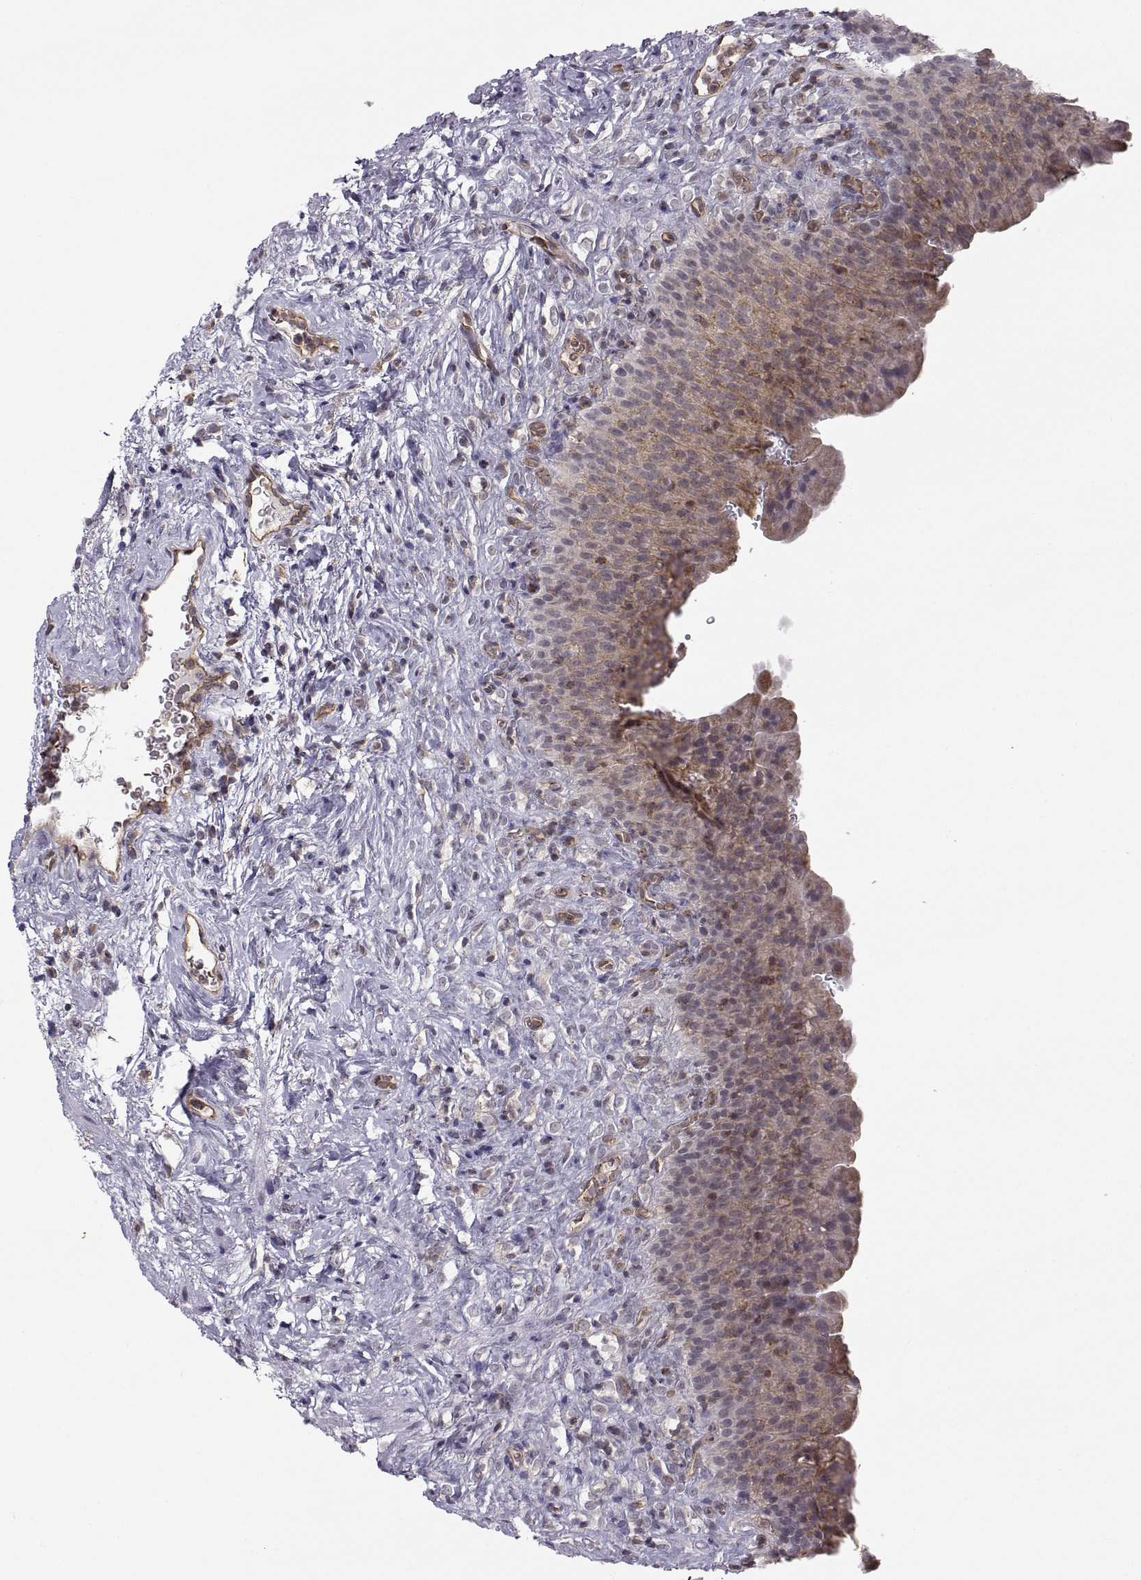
{"staining": {"intensity": "moderate", "quantity": "25%-75%", "location": "cytoplasmic/membranous"}, "tissue": "urinary bladder", "cell_type": "Urothelial cells", "image_type": "normal", "snomed": [{"axis": "morphology", "description": "Normal tissue, NOS"}, {"axis": "topography", "description": "Urinary bladder"}], "caption": "Immunohistochemistry (DAB) staining of normal urinary bladder reveals moderate cytoplasmic/membranous protein positivity in approximately 25%-75% of urothelial cells.", "gene": "KIF13B", "patient": {"sex": "male", "age": 76}}